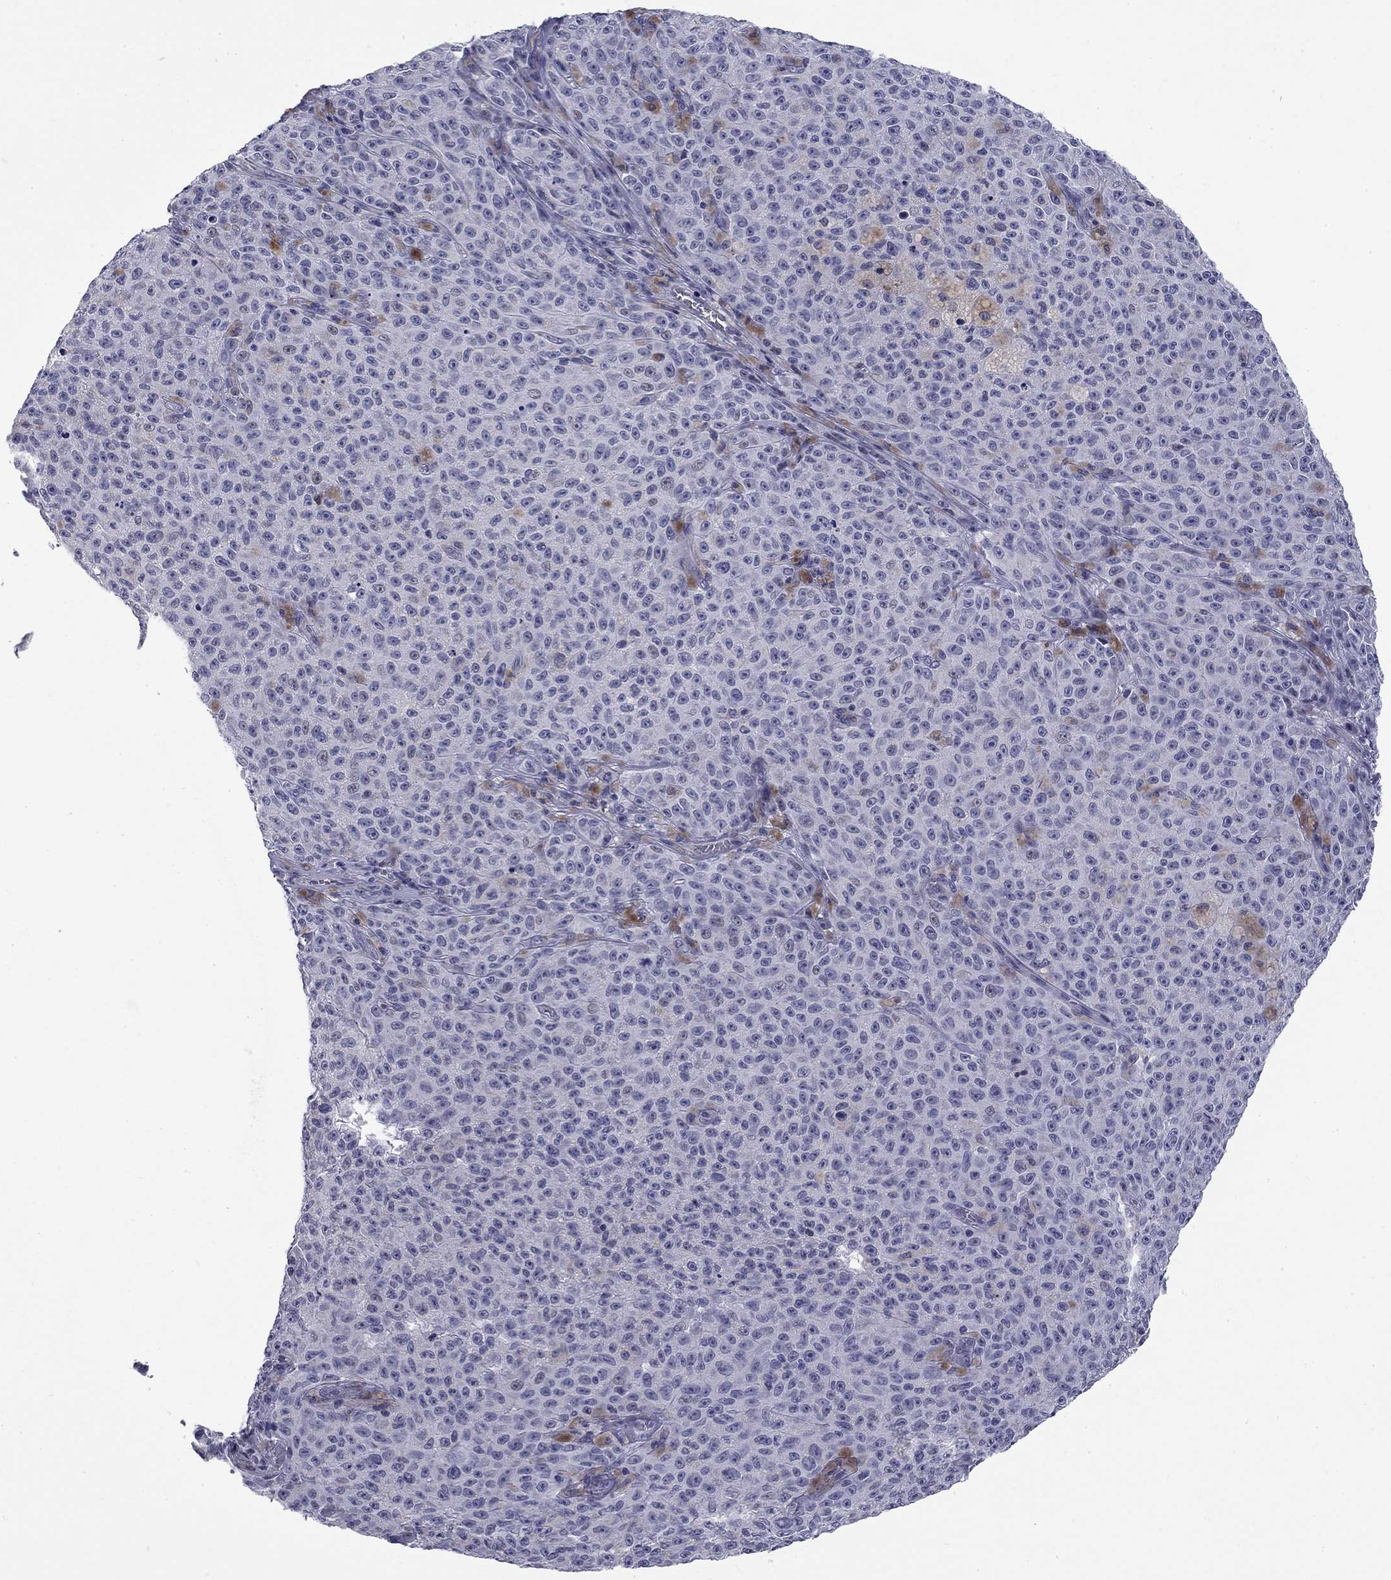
{"staining": {"intensity": "negative", "quantity": "none", "location": "none"}, "tissue": "melanoma", "cell_type": "Tumor cells", "image_type": "cancer", "snomed": [{"axis": "morphology", "description": "Malignant melanoma, NOS"}, {"axis": "topography", "description": "Skin"}], "caption": "Human melanoma stained for a protein using immunohistochemistry reveals no positivity in tumor cells.", "gene": "HTR4", "patient": {"sex": "female", "age": 82}}